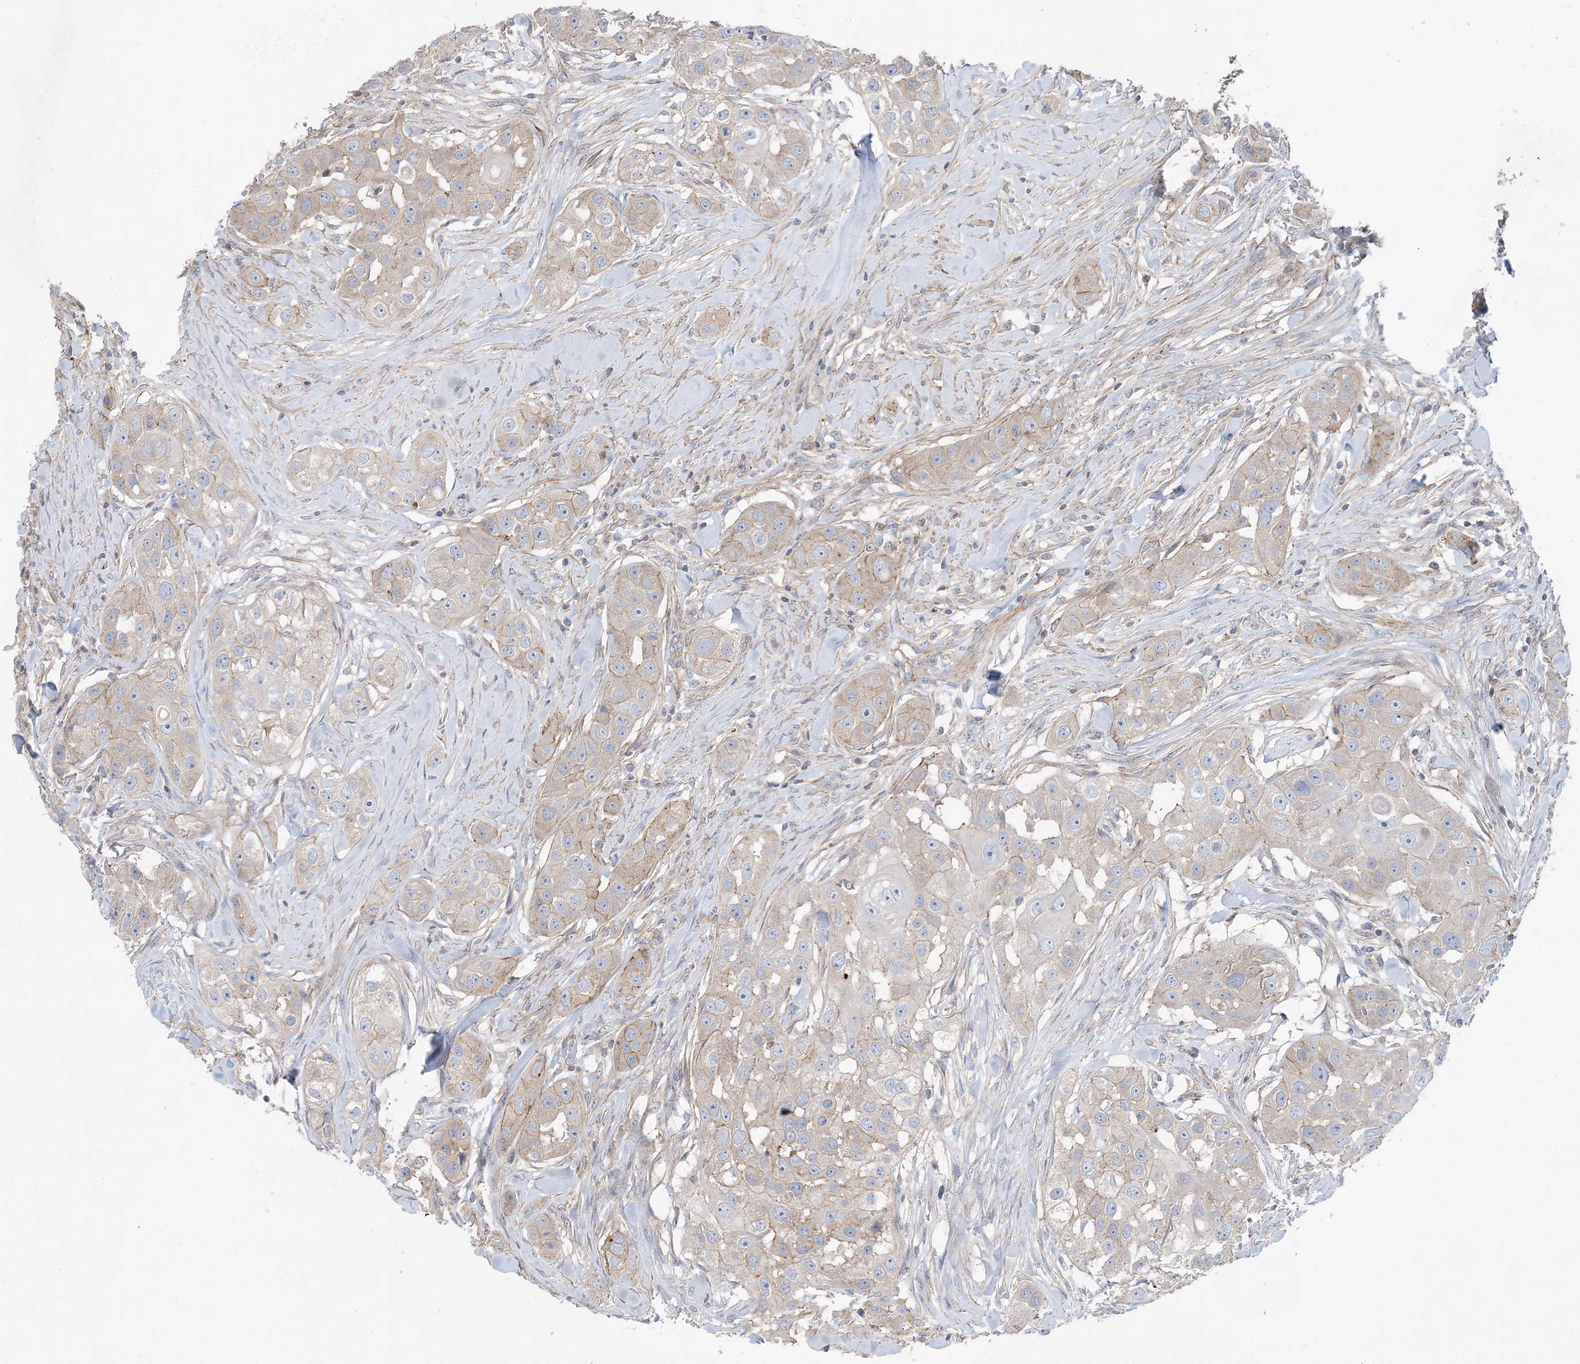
{"staining": {"intensity": "weak", "quantity": "<25%", "location": "cytoplasmic/membranous"}, "tissue": "head and neck cancer", "cell_type": "Tumor cells", "image_type": "cancer", "snomed": [{"axis": "morphology", "description": "Normal tissue, NOS"}, {"axis": "morphology", "description": "Squamous cell carcinoma, NOS"}, {"axis": "topography", "description": "Skeletal muscle"}, {"axis": "topography", "description": "Head-Neck"}], "caption": "This is an immunohistochemistry (IHC) histopathology image of human head and neck cancer (squamous cell carcinoma). There is no expression in tumor cells.", "gene": "PIGC", "patient": {"sex": "male", "age": 51}}